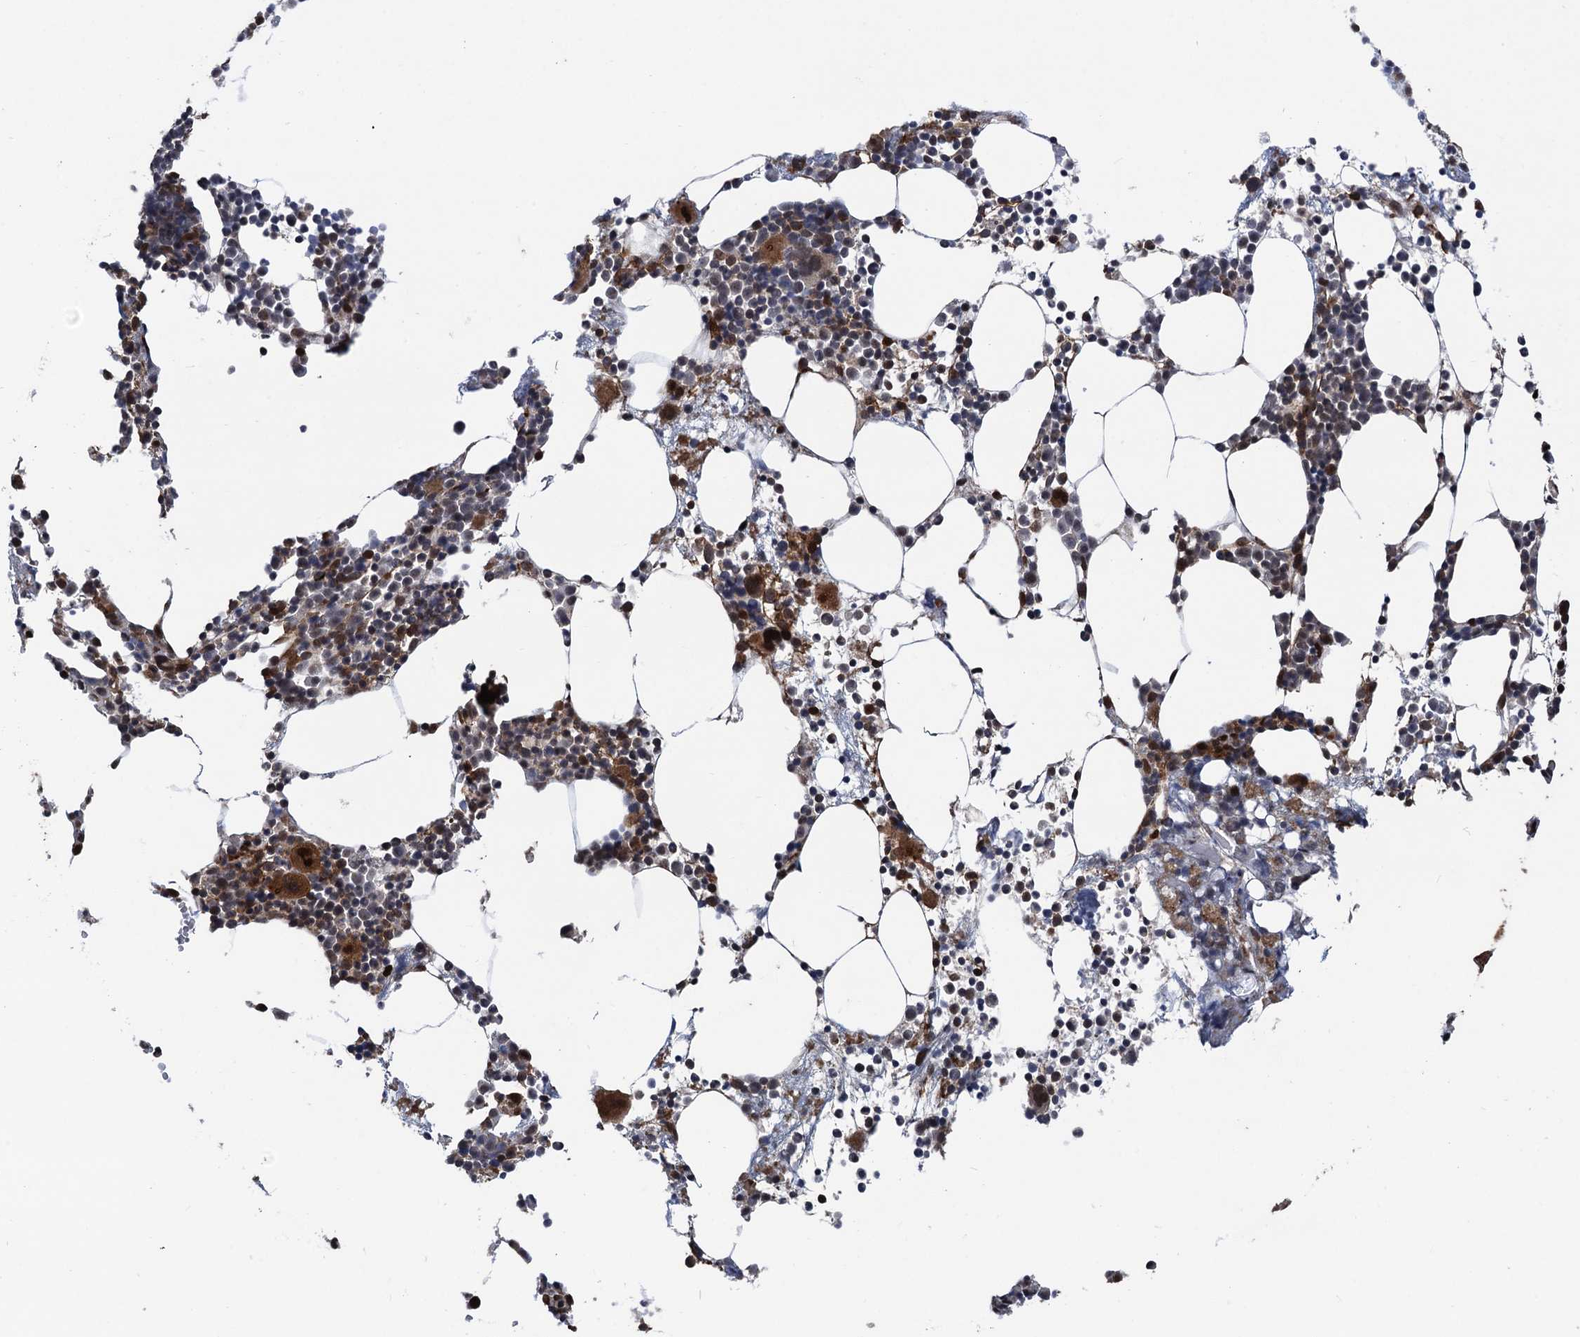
{"staining": {"intensity": "strong", "quantity": "25%-75%", "location": "cytoplasmic/membranous,nuclear"}, "tissue": "bone marrow", "cell_type": "Hematopoietic cells", "image_type": "normal", "snomed": [{"axis": "morphology", "description": "Normal tissue, NOS"}, {"axis": "topography", "description": "Bone marrow"}], "caption": "A brown stain highlights strong cytoplasmic/membranous,nuclear positivity of a protein in hematopoietic cells of benign human bone marrow.", "gene": "SNRNP25", "patient": {"sex": "female", "age": 52}}